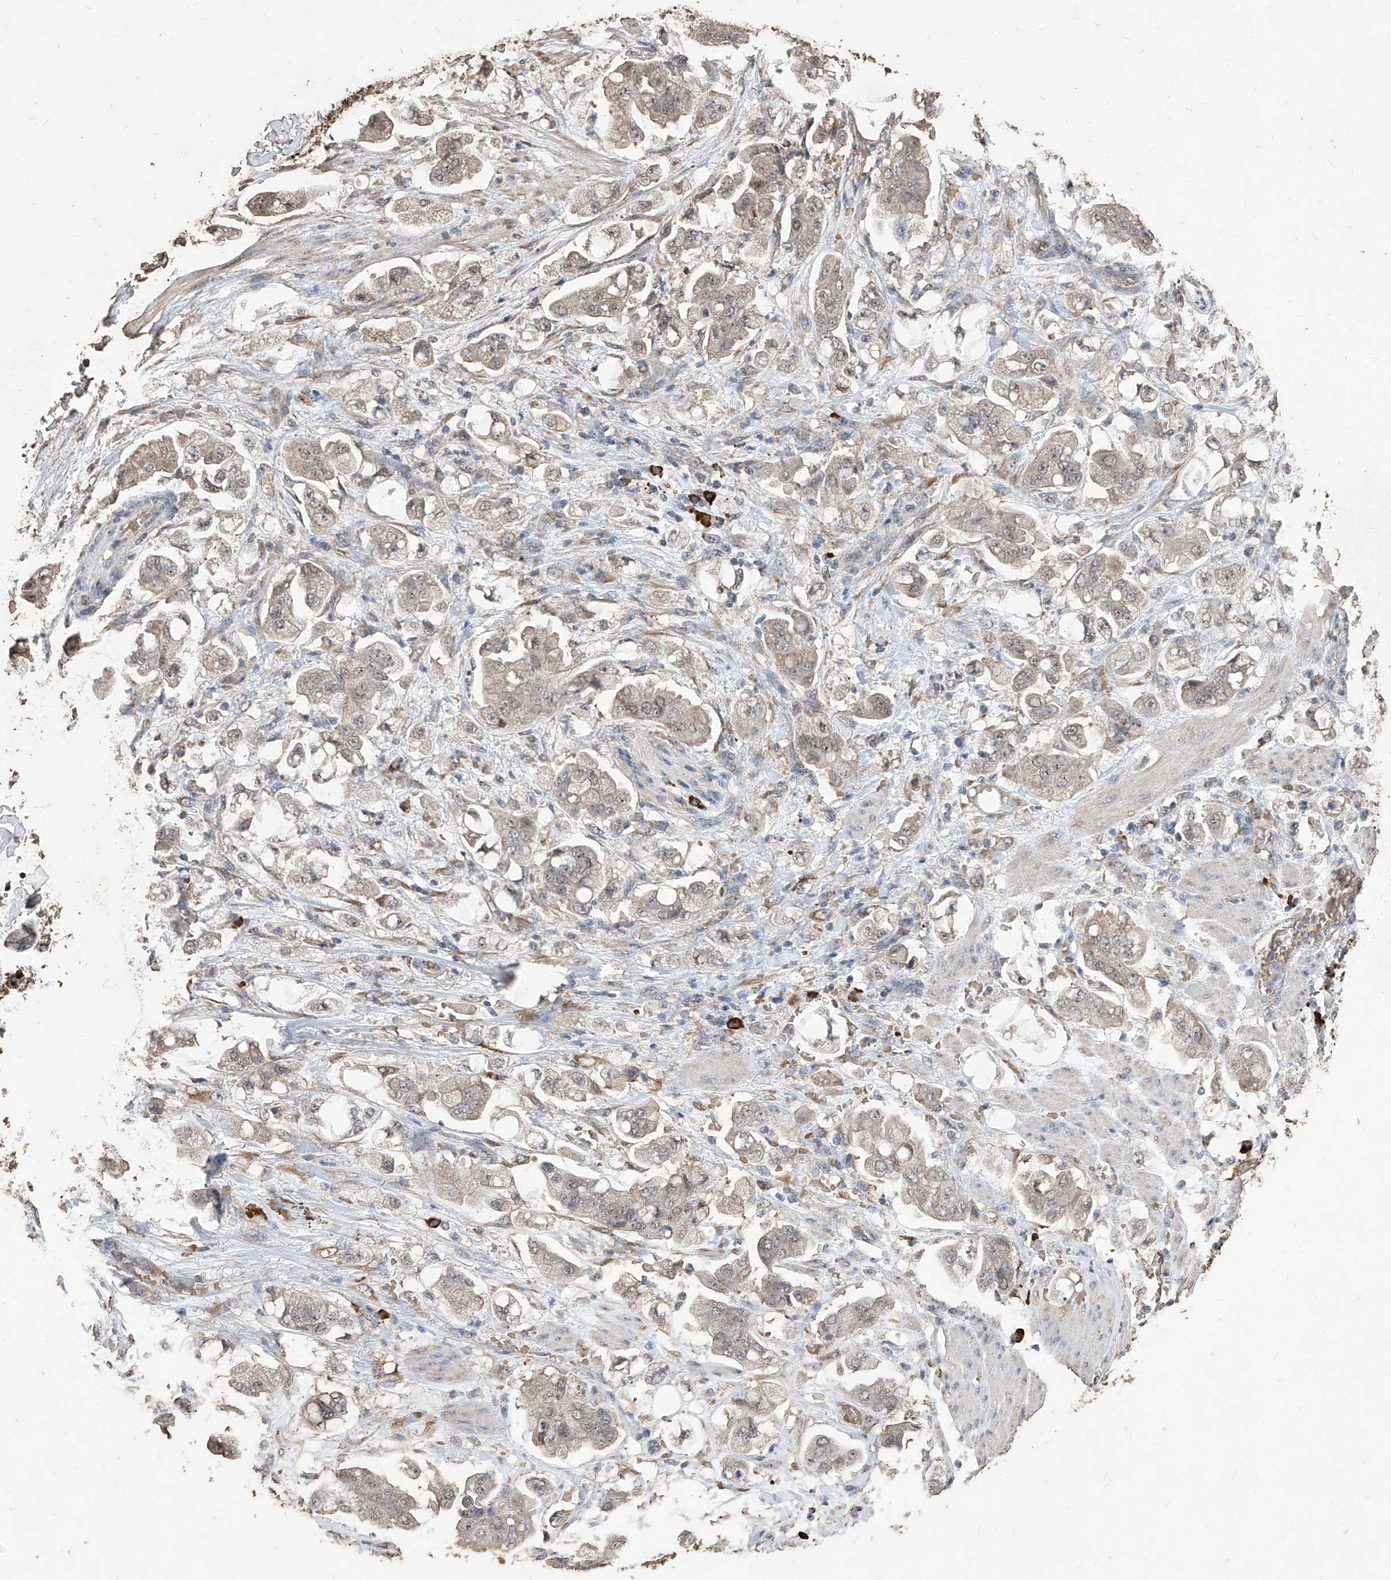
{"staining": {"intensity": "weak", "quantity": ">75%", "location": "cytoplasmic/membranous"}, "tissue": "stomach cancer", "cell_type": "Tumor cells", "image_type": "cancer", "snomed": [{"axis": "morphology", "description": "Adenocarcinoma, NOS"}, {"axis": "topography", "description": "Stomach"}], "caption": "Protein staining shows weak cytoplasmic/membranous positivity in about >75% of tumor cells in stomach adenocarcinoma.", "gene": "EML1", "patient": {"sex": "male", "age": 62}}